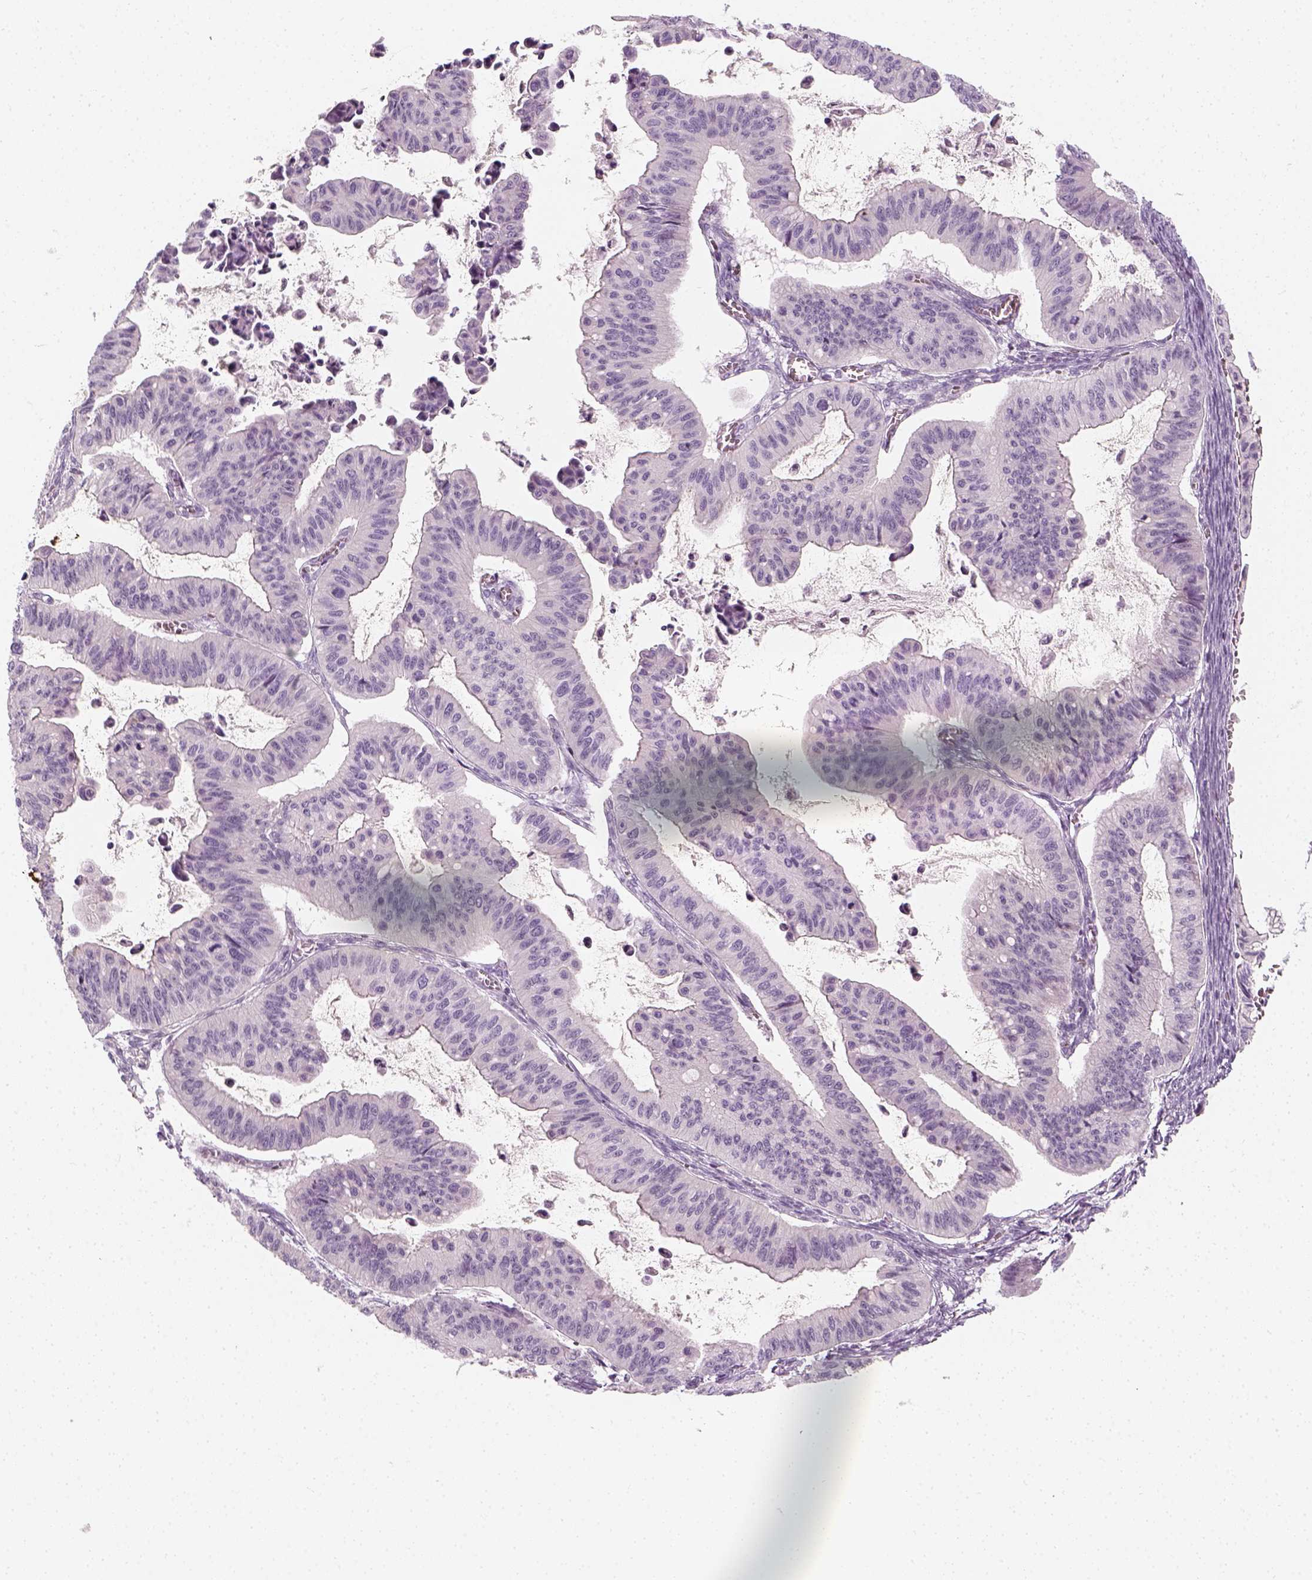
{"staining": {"intensity": "negative", "quantity": "none", "location": "none"}, "tissue": "ovarian cancer", "cell_type": "Tumor cells", "image_type": "cancer", "snomed": [{"axis": "morphology", "description": "Cystadenocarcinoma, mucinous, NOS"}, {"axis": "topography", "description": "Ovary"}], "caption": "Immunohistochemistry image of ovarian cancer (mucinous cystadenocarcinoma) stained for a protein (brown), which exhibits no positivity in tumor cells.", "gene": "PRAME", "patient": {"sex": "female", "age": 72}}